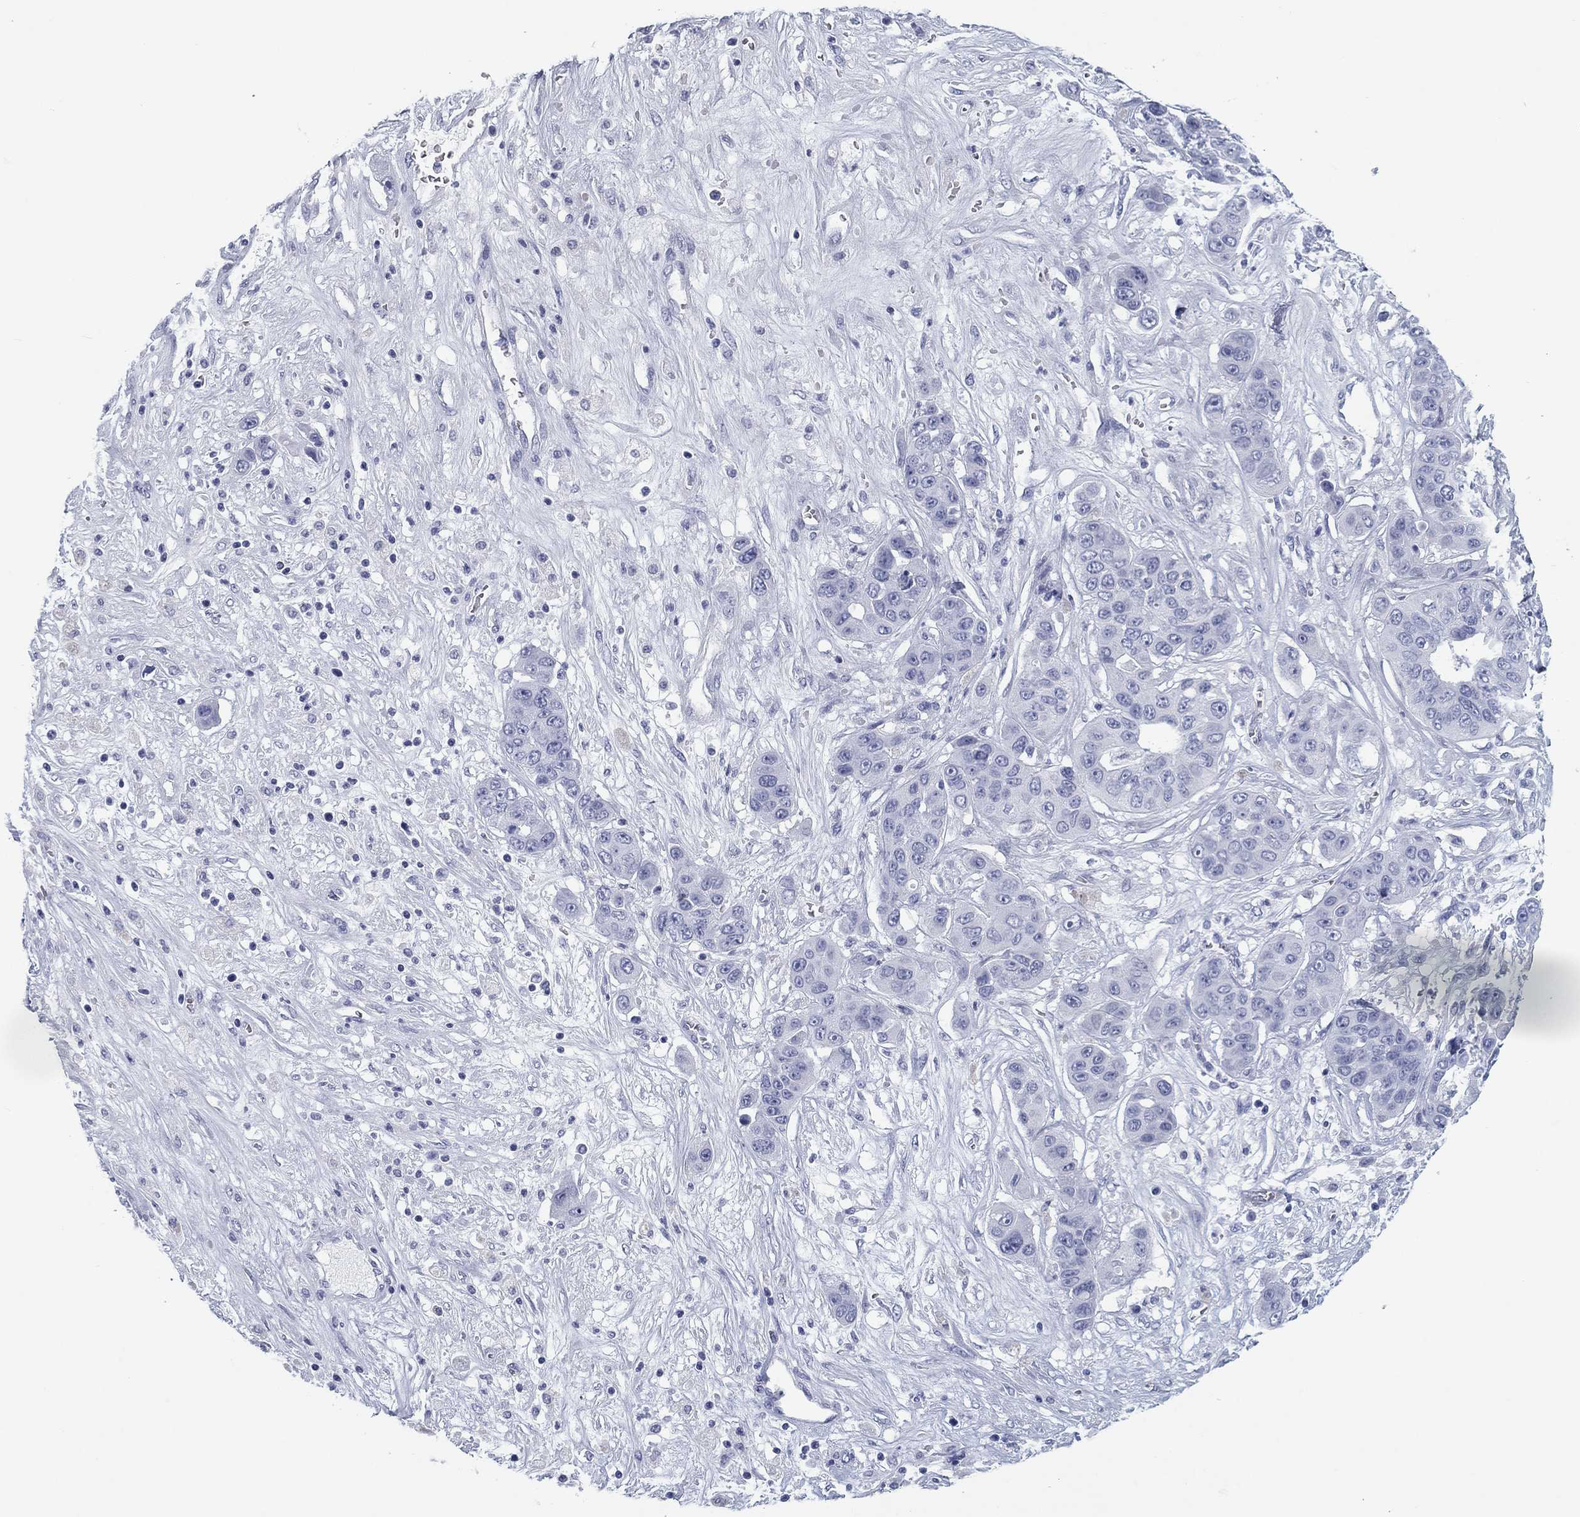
{"staining": {"intensity": "negative", "quantity": "none", "location": "none"}, "tissue": "liver cancer", "cell_type": "Tumor cells", "image_type": "cancer", "snomed": [{"axis": "morphology", "description": "Cholangiocarcinoma"}, {"axis": "topography", "description": "Liver"}], "caption": "There is no significant expression in tumor cells of liver cholangiocarcinoma.", "gene": "CALB1", "patient": {"sex": "female", "age": 52}}